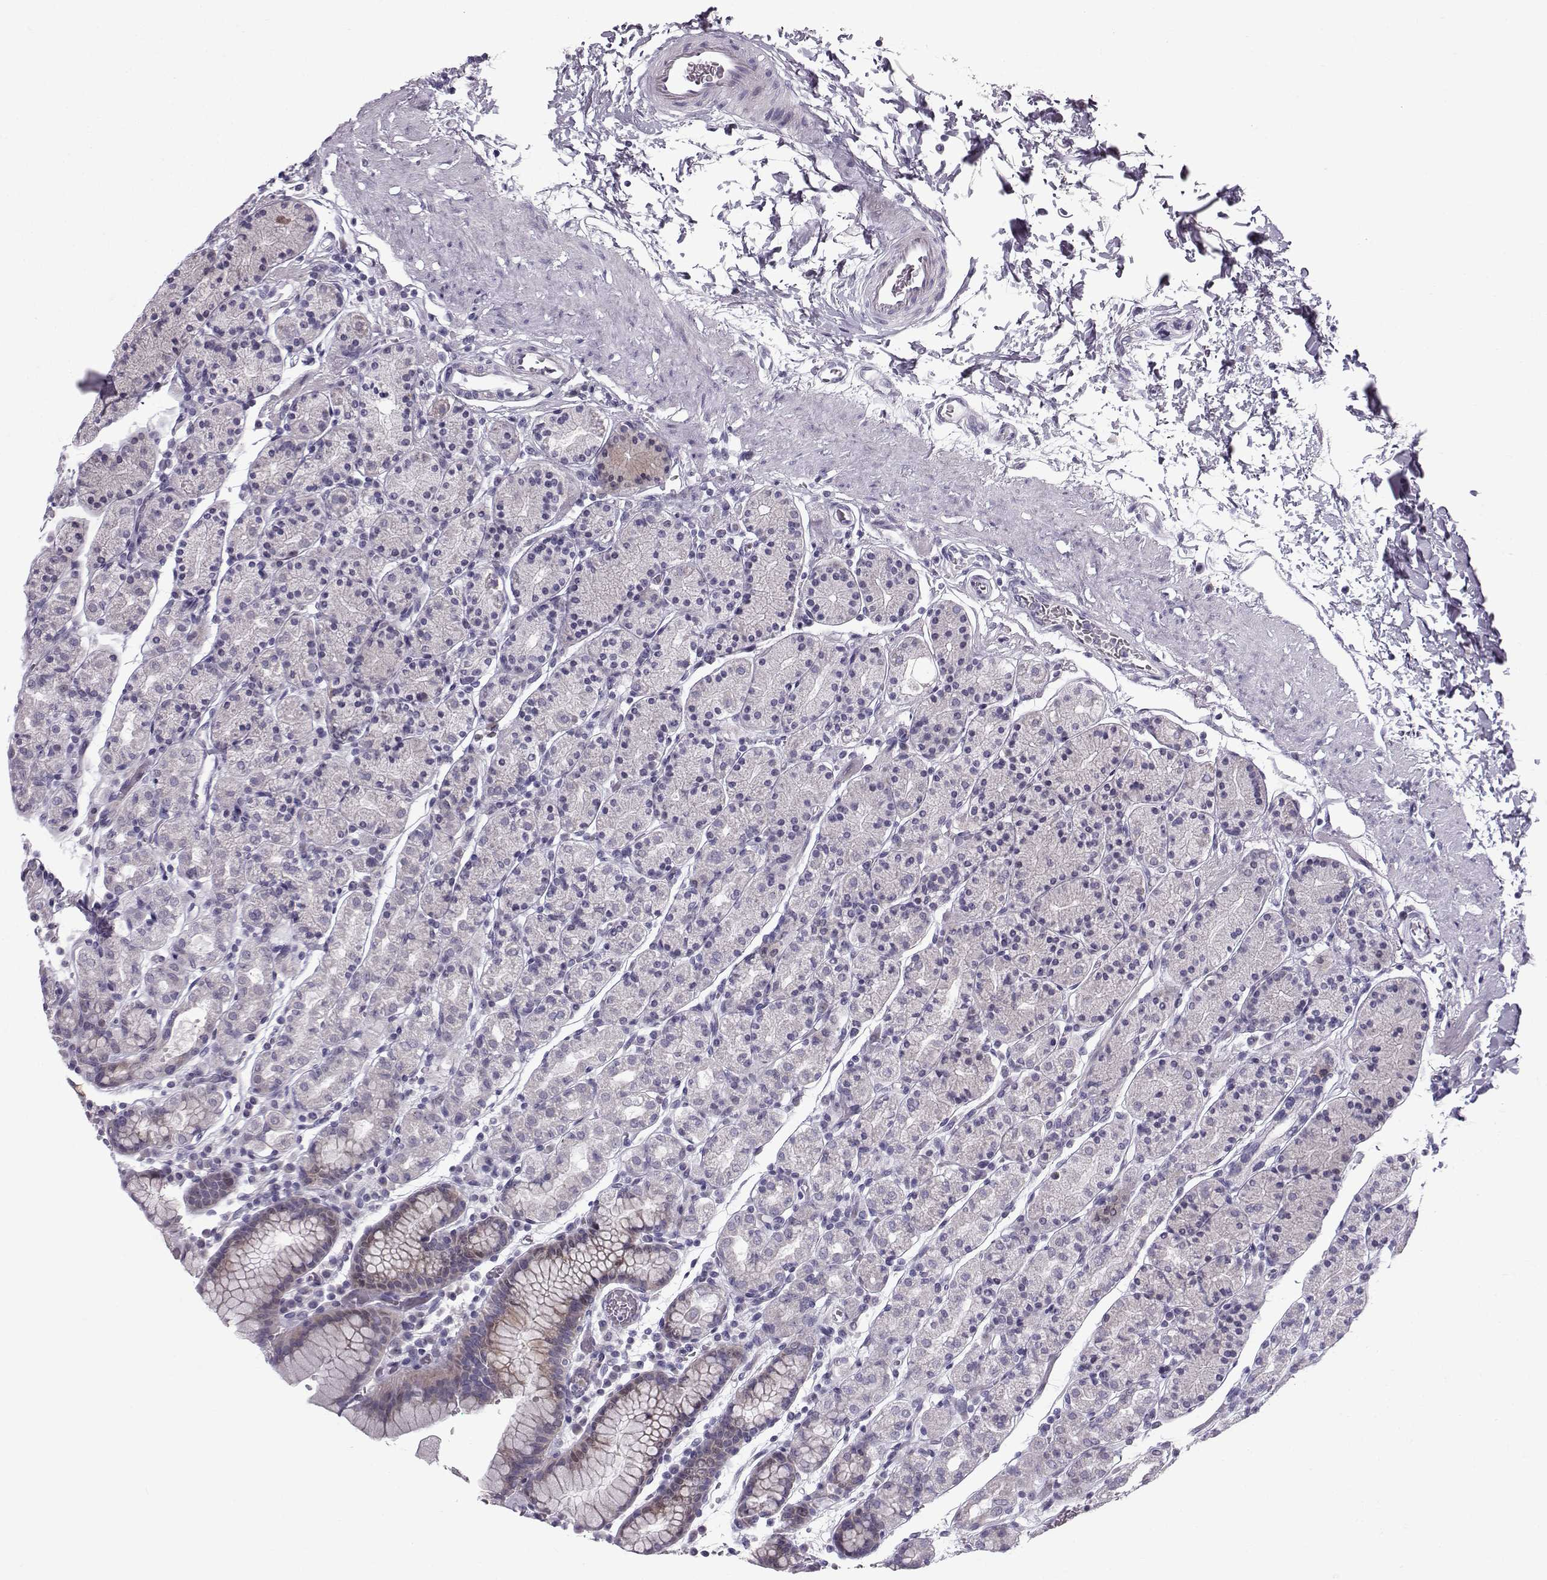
{"staining": {"intensity": "negative", "quantity": "none", "location": "none"}, "tissue": "stomach", "cell_type": "Glandular cells", "image_type": "normal", "snomed": [{"axis": "morphology", "description": "Normal tissue, NOS"}, {"axis": "topography", "description": "Stomach, upper"}, {"axis": "topography", "description": "Stomach"}], "caption": "Protein analysis of benign stomach demonstrates no significant positivity in glandular cells.", "gene": "DMRT3", "patient": {"sex": "male", "age": 62}}